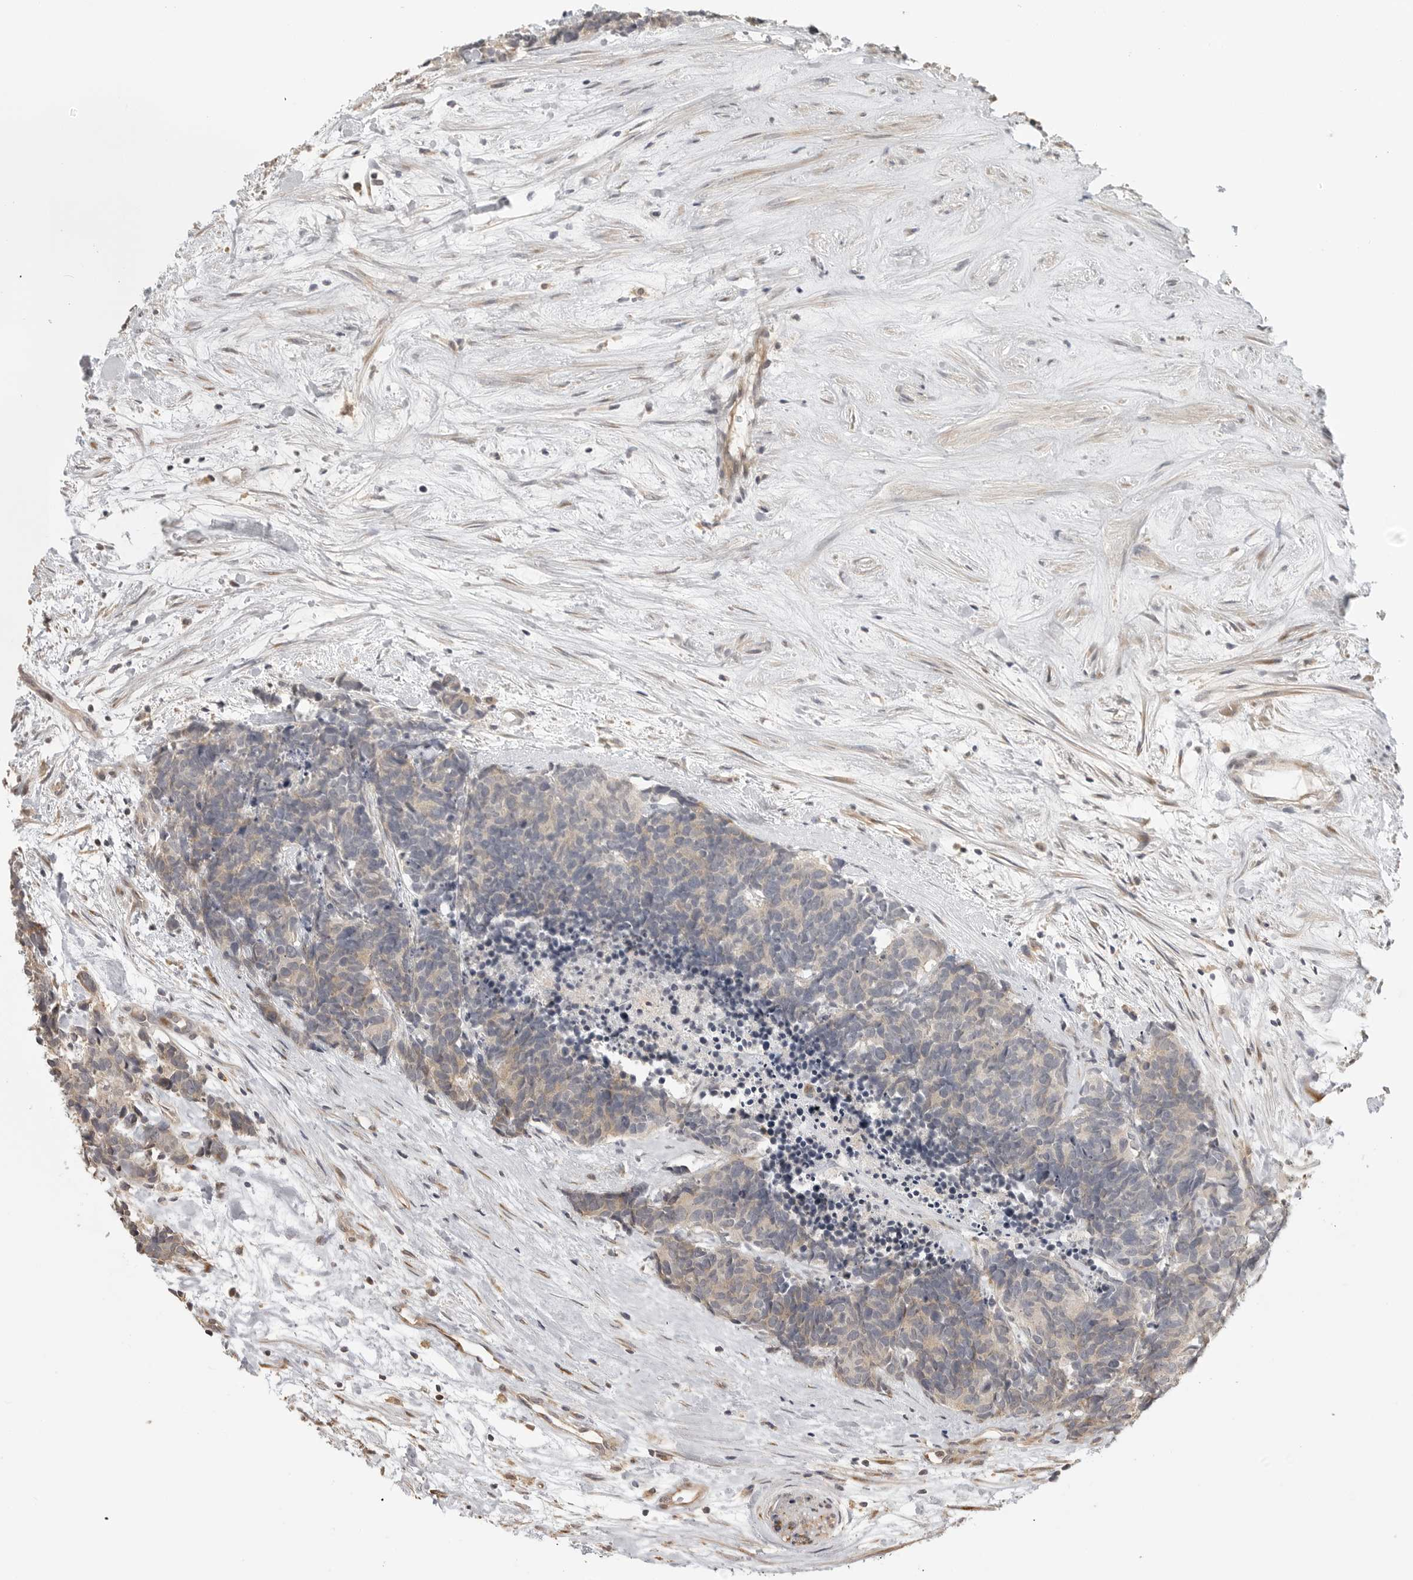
{"staining": {"intensity": "weak", "quantity": "<25%", "location": "cytoplasmic/membranous"}, "tissue": "carcinoid", "cell_type": "Tumor cells", "image_type": "cancer", "snomed": [{"axis": "morphology", "description": "Carcinoma, NOS"}, {"axis": "morphology", "description": "Carcinoid, malignant, NOS"}, {"axis": "topography", "description": "Urinary bladder"}], "caption": "Histopathology image shows no protein staining in tumor cells of malignant carcinoid tissue.", "gene": "IDO1", "patient": {"sex": "male", "age": 57}}